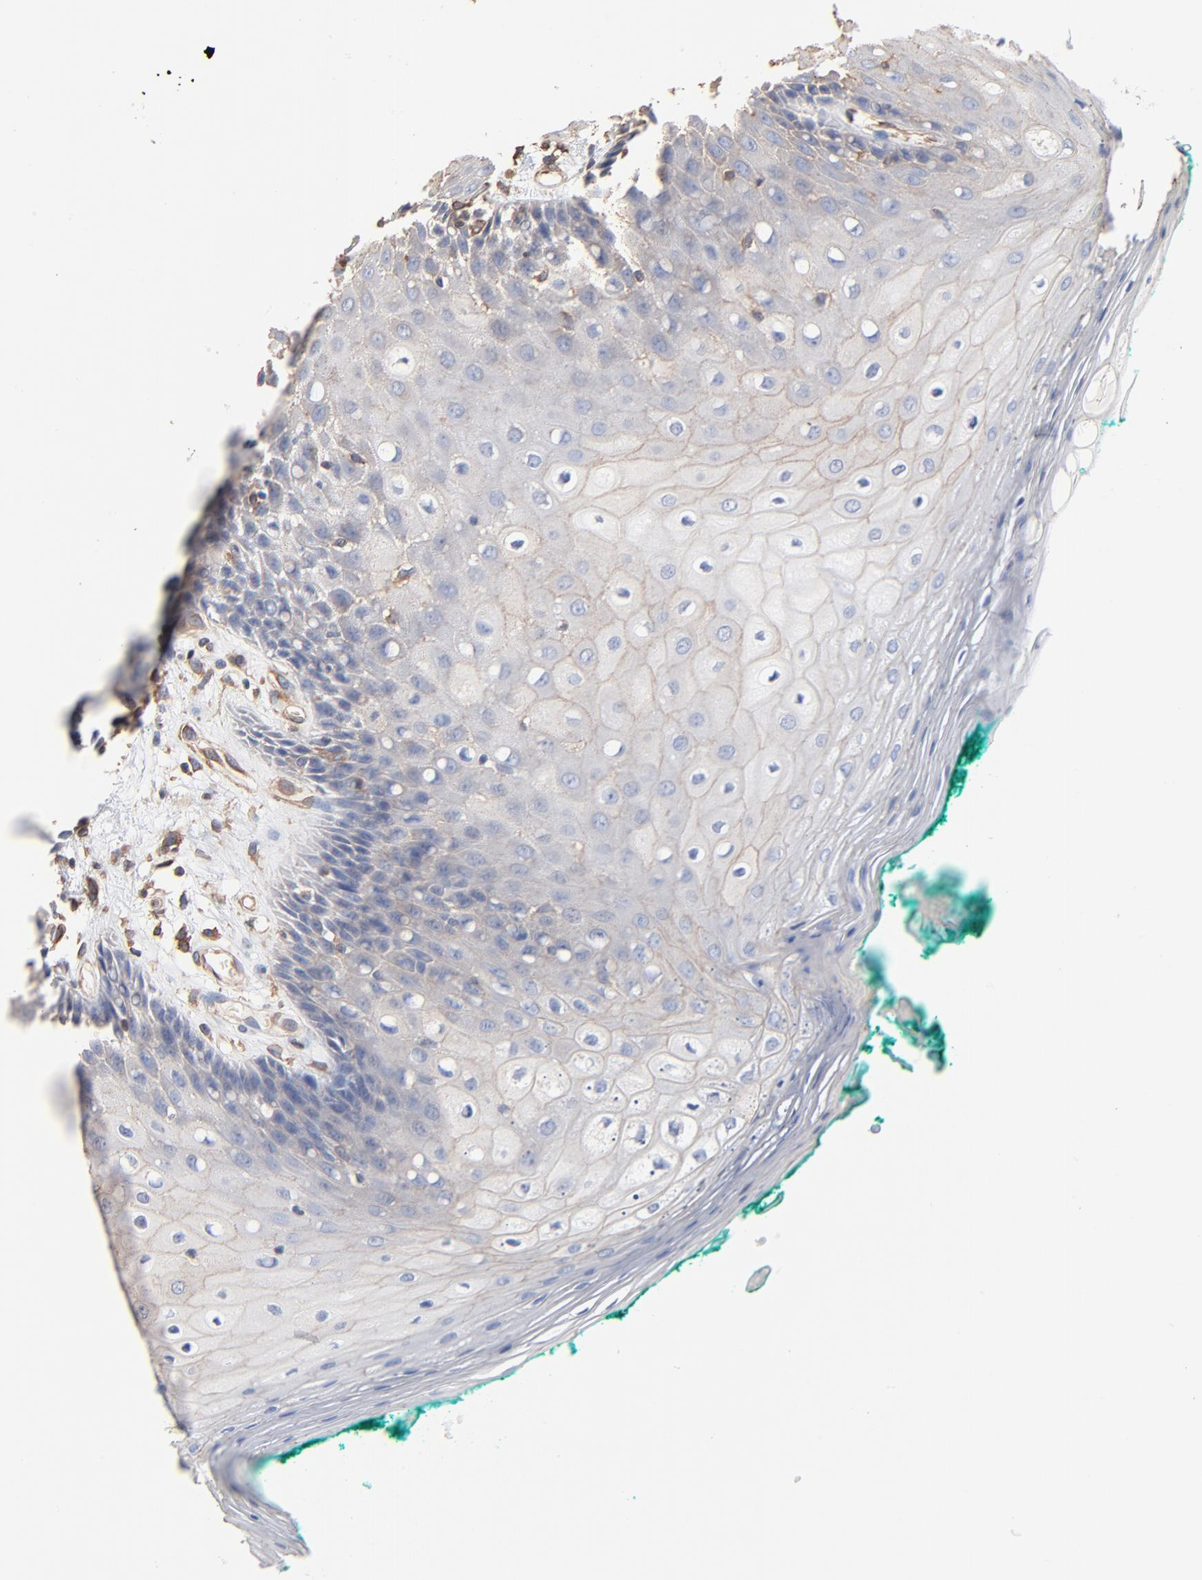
{"staining": {"intensity": "negative", "quantity": "none", "location": "none"}, "tissue": "oral mucosa", "cell_type": "Squamous epithelial cells", "image_type": "normal", "snomed": [{"axis": "morphology", "description": "Normal tissue, NOS"}, {"axis": "morphology", "description": "Squamous cell carcinoma, NOS"}, {"axis": "topography", "description": "Skeletal muscle"}, {"axis": "topography", "description": "Oral tissue"}, {"axis": "topography", "description": "Head-Neck"}], "caption": "High power microscopy image of an IHC histopathology image of benign oral mucosa, revealing no significant staining in squamous epithelial cells.", "gene": "ABCD4", "patient": {"sex": "female", "age": 84}}